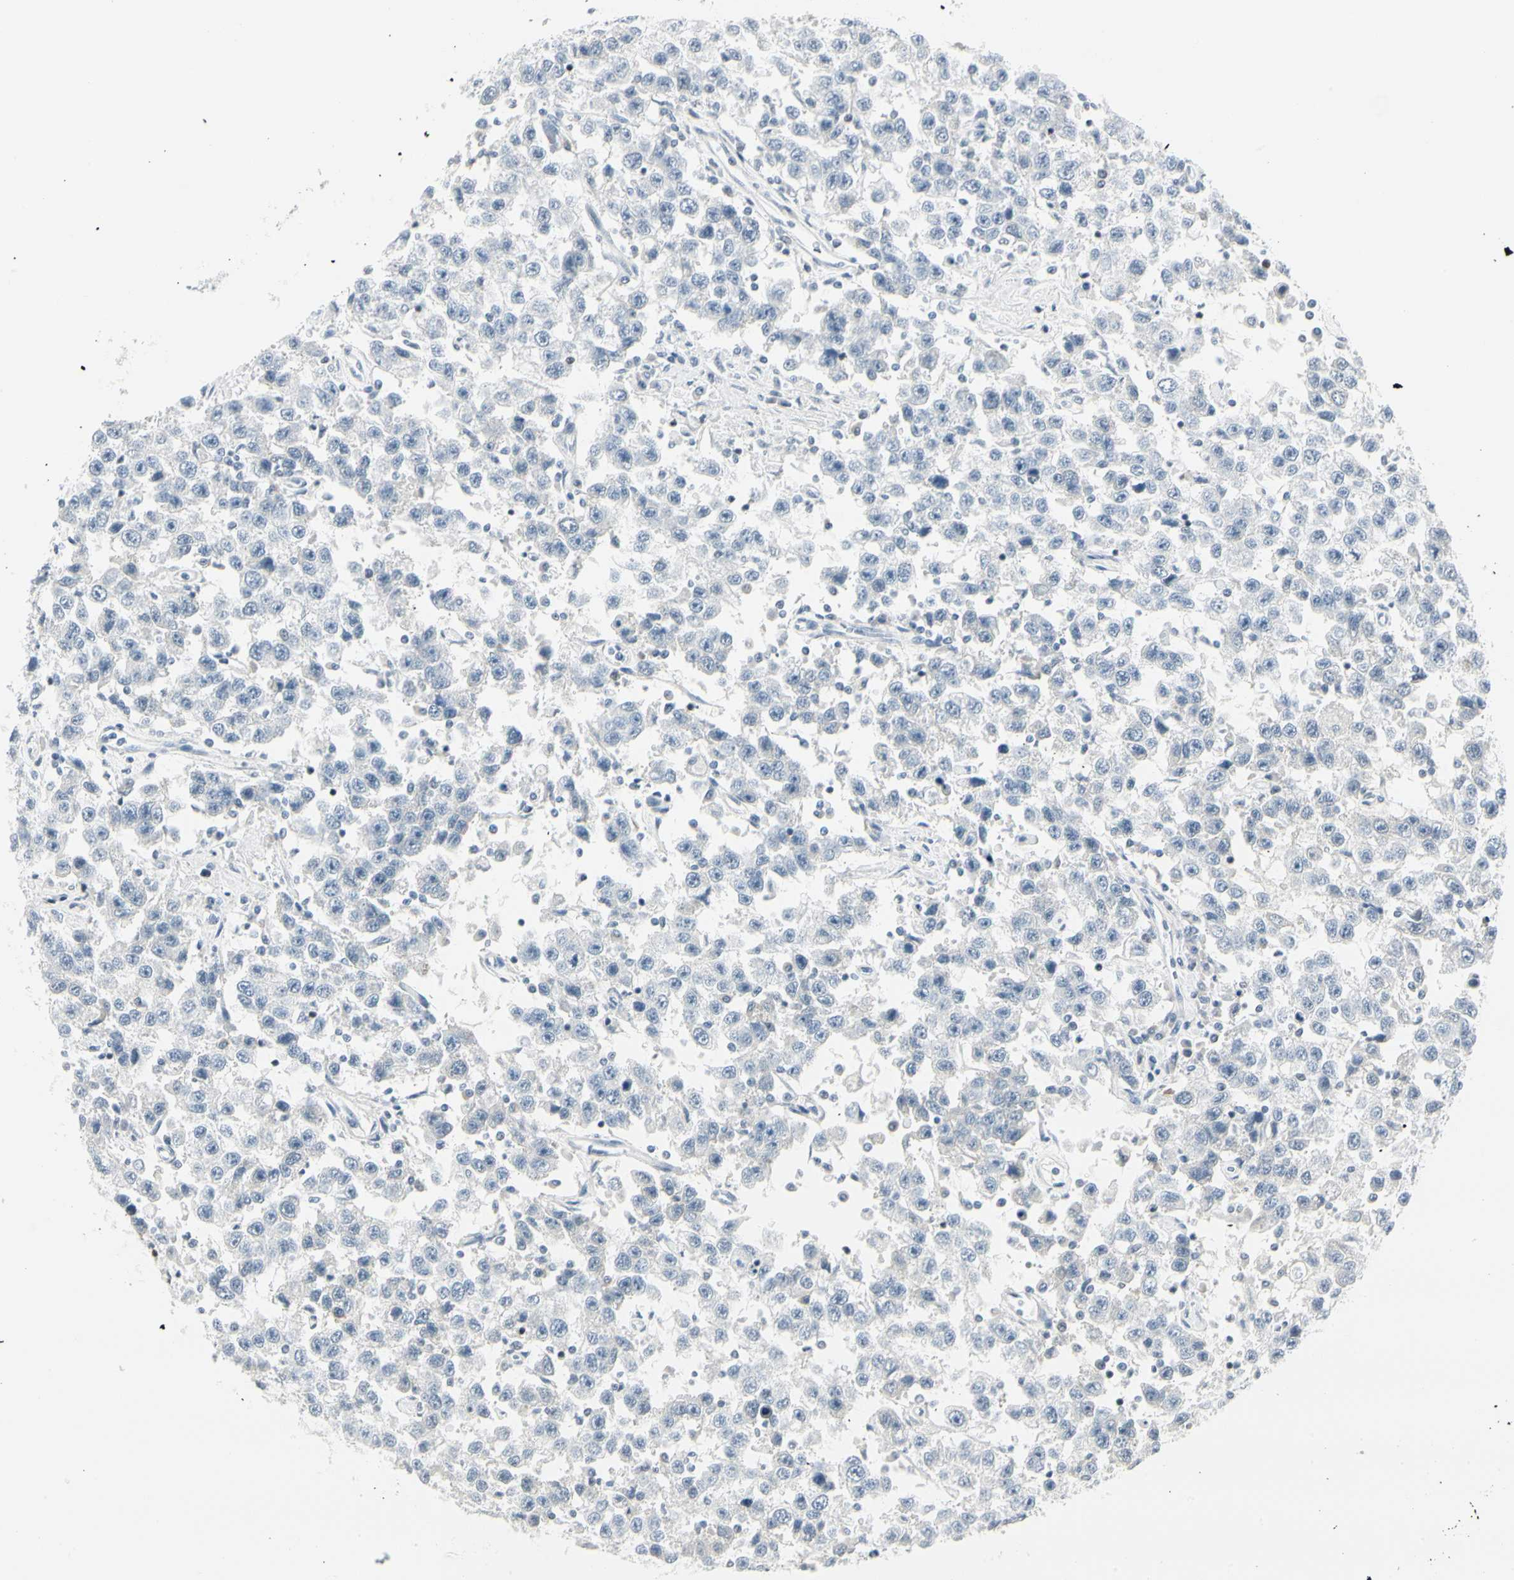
{"staining": {"intensity": "negative", "quantity": "none", "location": "none"}, "tissue": "testis cancer", "cell_type": "Tumor cells", "image_type": "cancer", "snomed": [{"axis": "morphology", "description": "Seminoma, NOS"}, {"axis": "topography", "description": "Testis"}], "caption": "Immunohistochemical staining of human seminoma (testis) reveals no significant expression in tumor cells.", "gene": "ZBTB7B", "patient": {"sex": "male", "age": 41}}